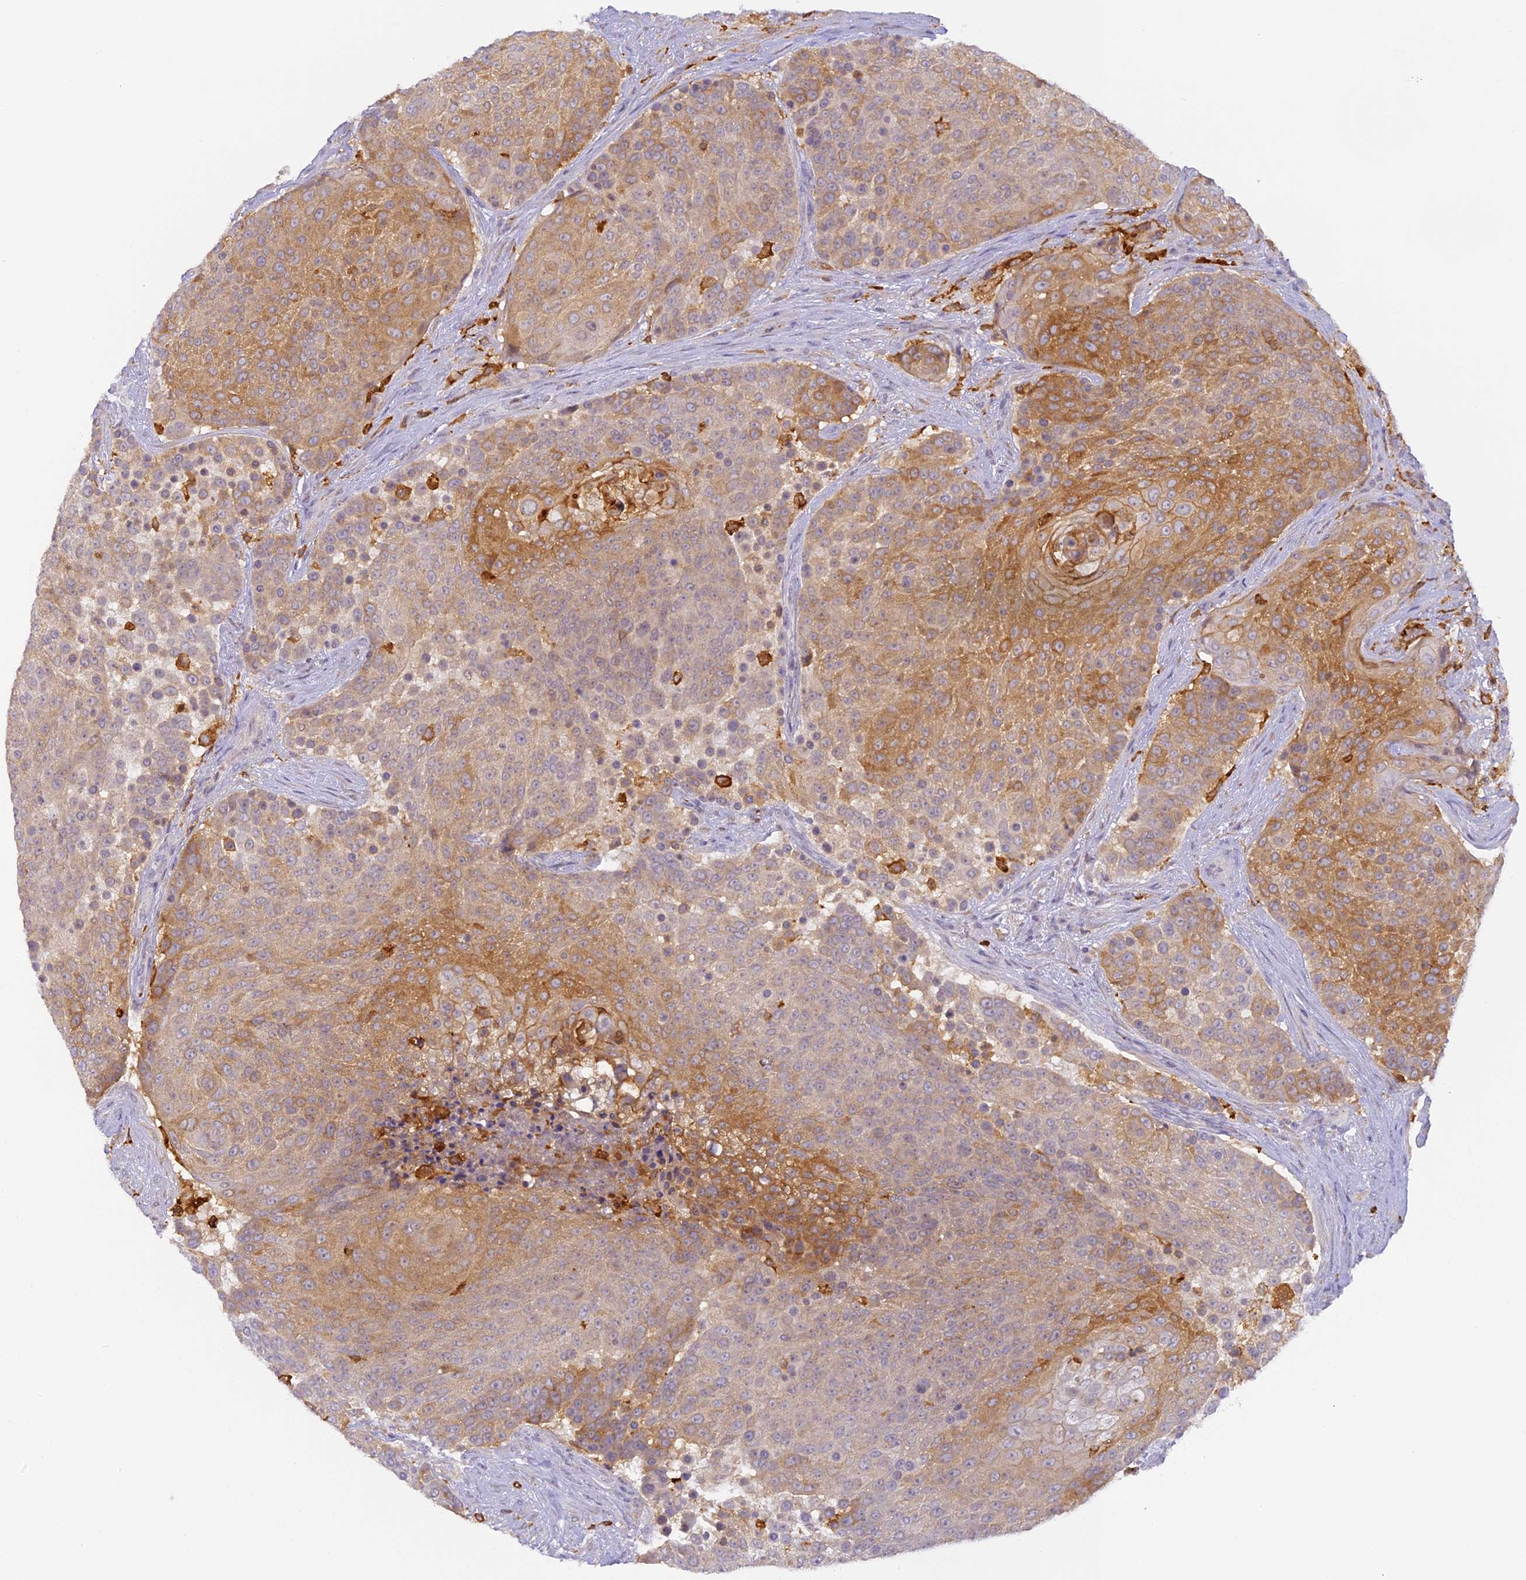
{"staining": {"intensity": "moderate", "quantity": "25%-75%", "location": "cytoplasmic/membranous"}, "tissue": "urothelial cancer", "cell_type": "Tumor cells", "image_type": "cancer", "snomed": [{"axis": "morphology", "description": "Urothelial carcinoma, High grade"}, {"axis": "topography", "description": "Urinary bladder"}], "caption": "Protein expression analysis of high-grade urothelial carcinoma demonstrates moderate cytoplasmic/membranous positivity in about 25%-75% of tumor cells.", "gene": "FYB1", "patient": {"sex": "female", "age": 63}}